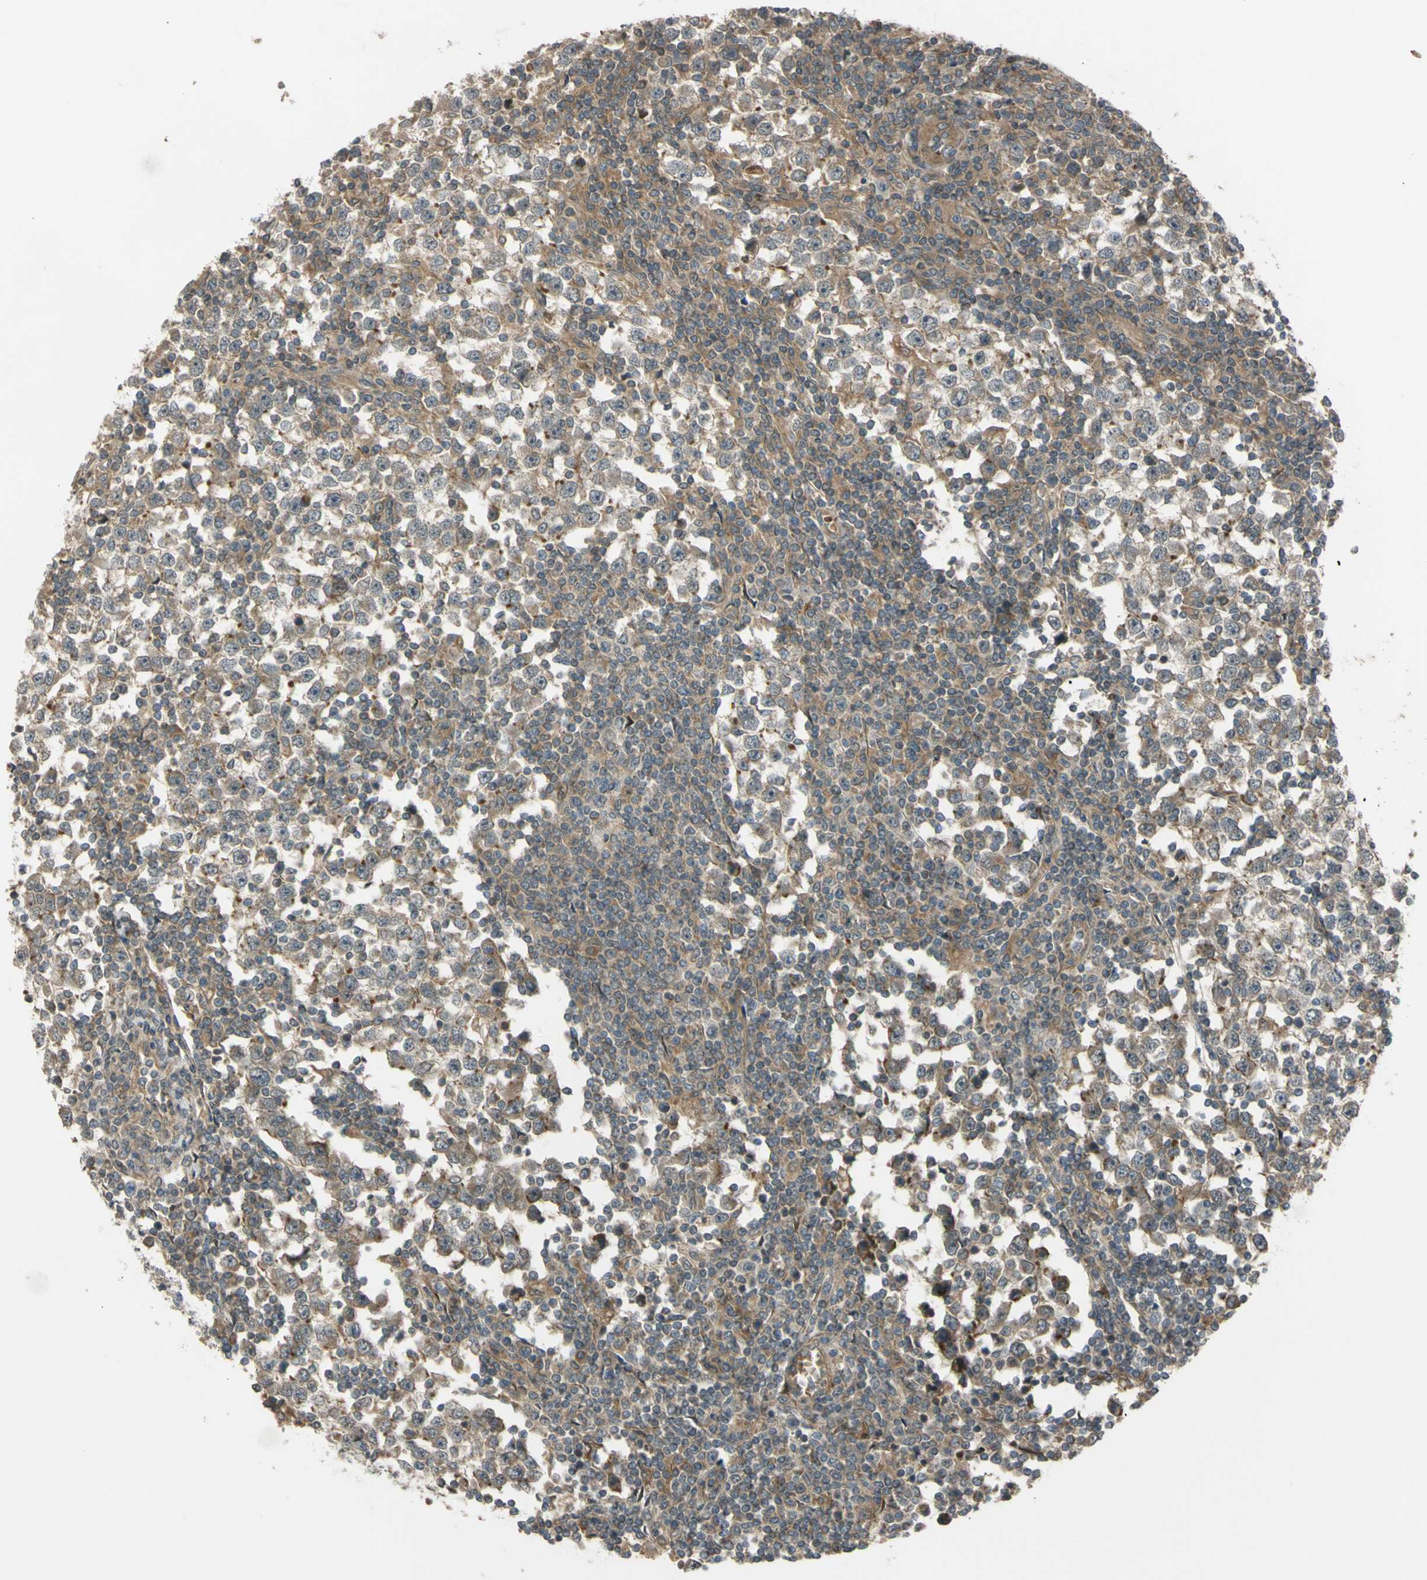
{"staining": {"intensity": "weak", "quantity": ">75%", "location": "cytoplasmic/membranous"}, "tissue": "testis cancer", "cell_type": "Tumor cells", "image_type": "cancer", "snomed": [{"axis": "morphology", "description": "Seminoma, NOS"}, {"axis": "topography", "description": "Testis"}], "caption": "Immunohistochemical staining of human testis cancer shows weak cytoplasmic/membranous protein expression in approximately >75% of tumor cells. (brown staining indicates protein expression, while blue staining denotes nuclei).", "gene": "FLII", "patient": {"sex": "male", "age": 65}}